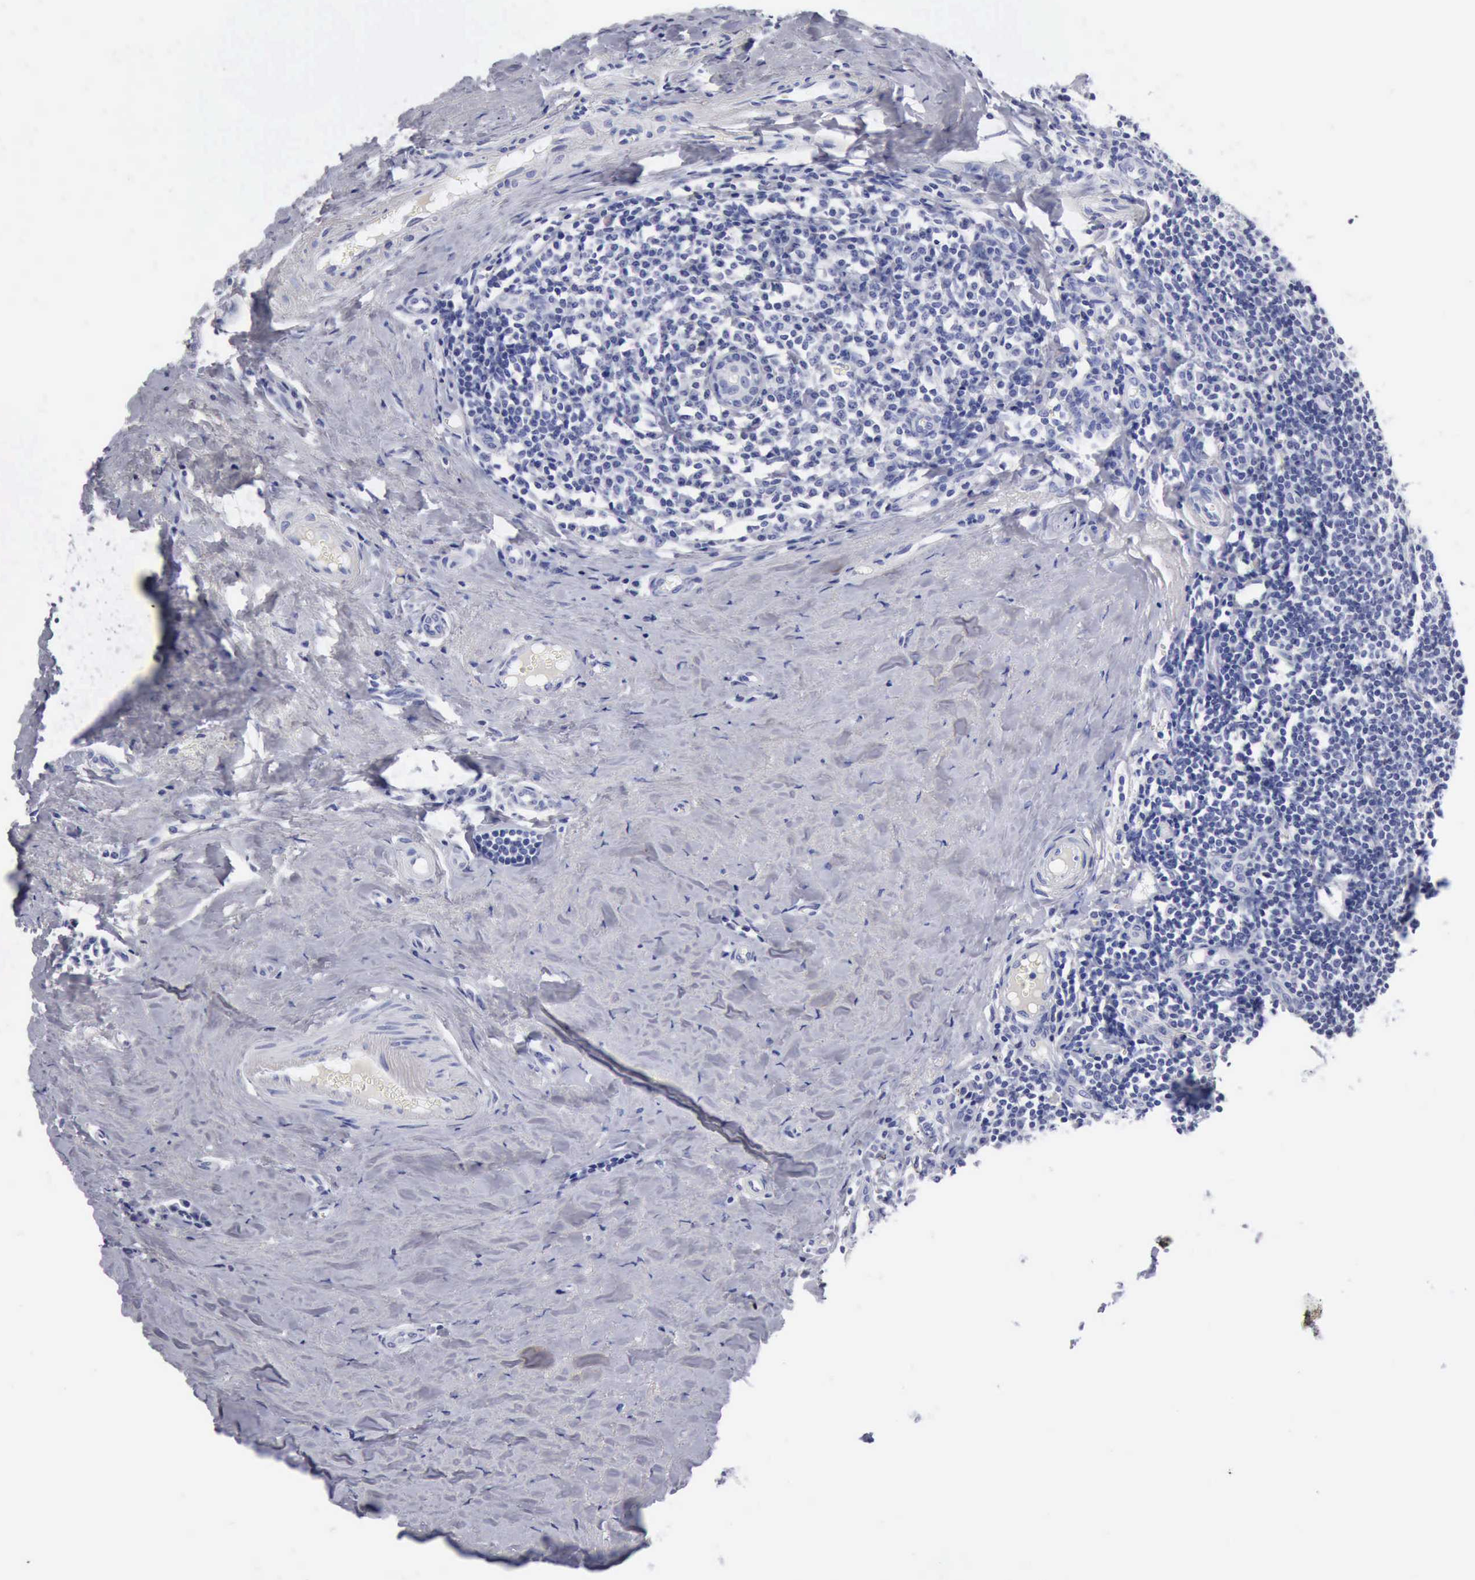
{"staining": {"intensity": "negative", "quantity": "none", "location": "none"}, "tissue": "tonsil", "cell_type": "Germinal center cells", "image_type": "normal", "snomed": [{"axis": "morphology", "description": "Normal tissue, NOS"}, {"axis": "topography", "description": "Tonsil"}], "caption": "Image shows no protein staining in germinal center cells of normal tonsil.", "gene": "CYP19A1", "patient": {"sex": "female", "age": 41}}